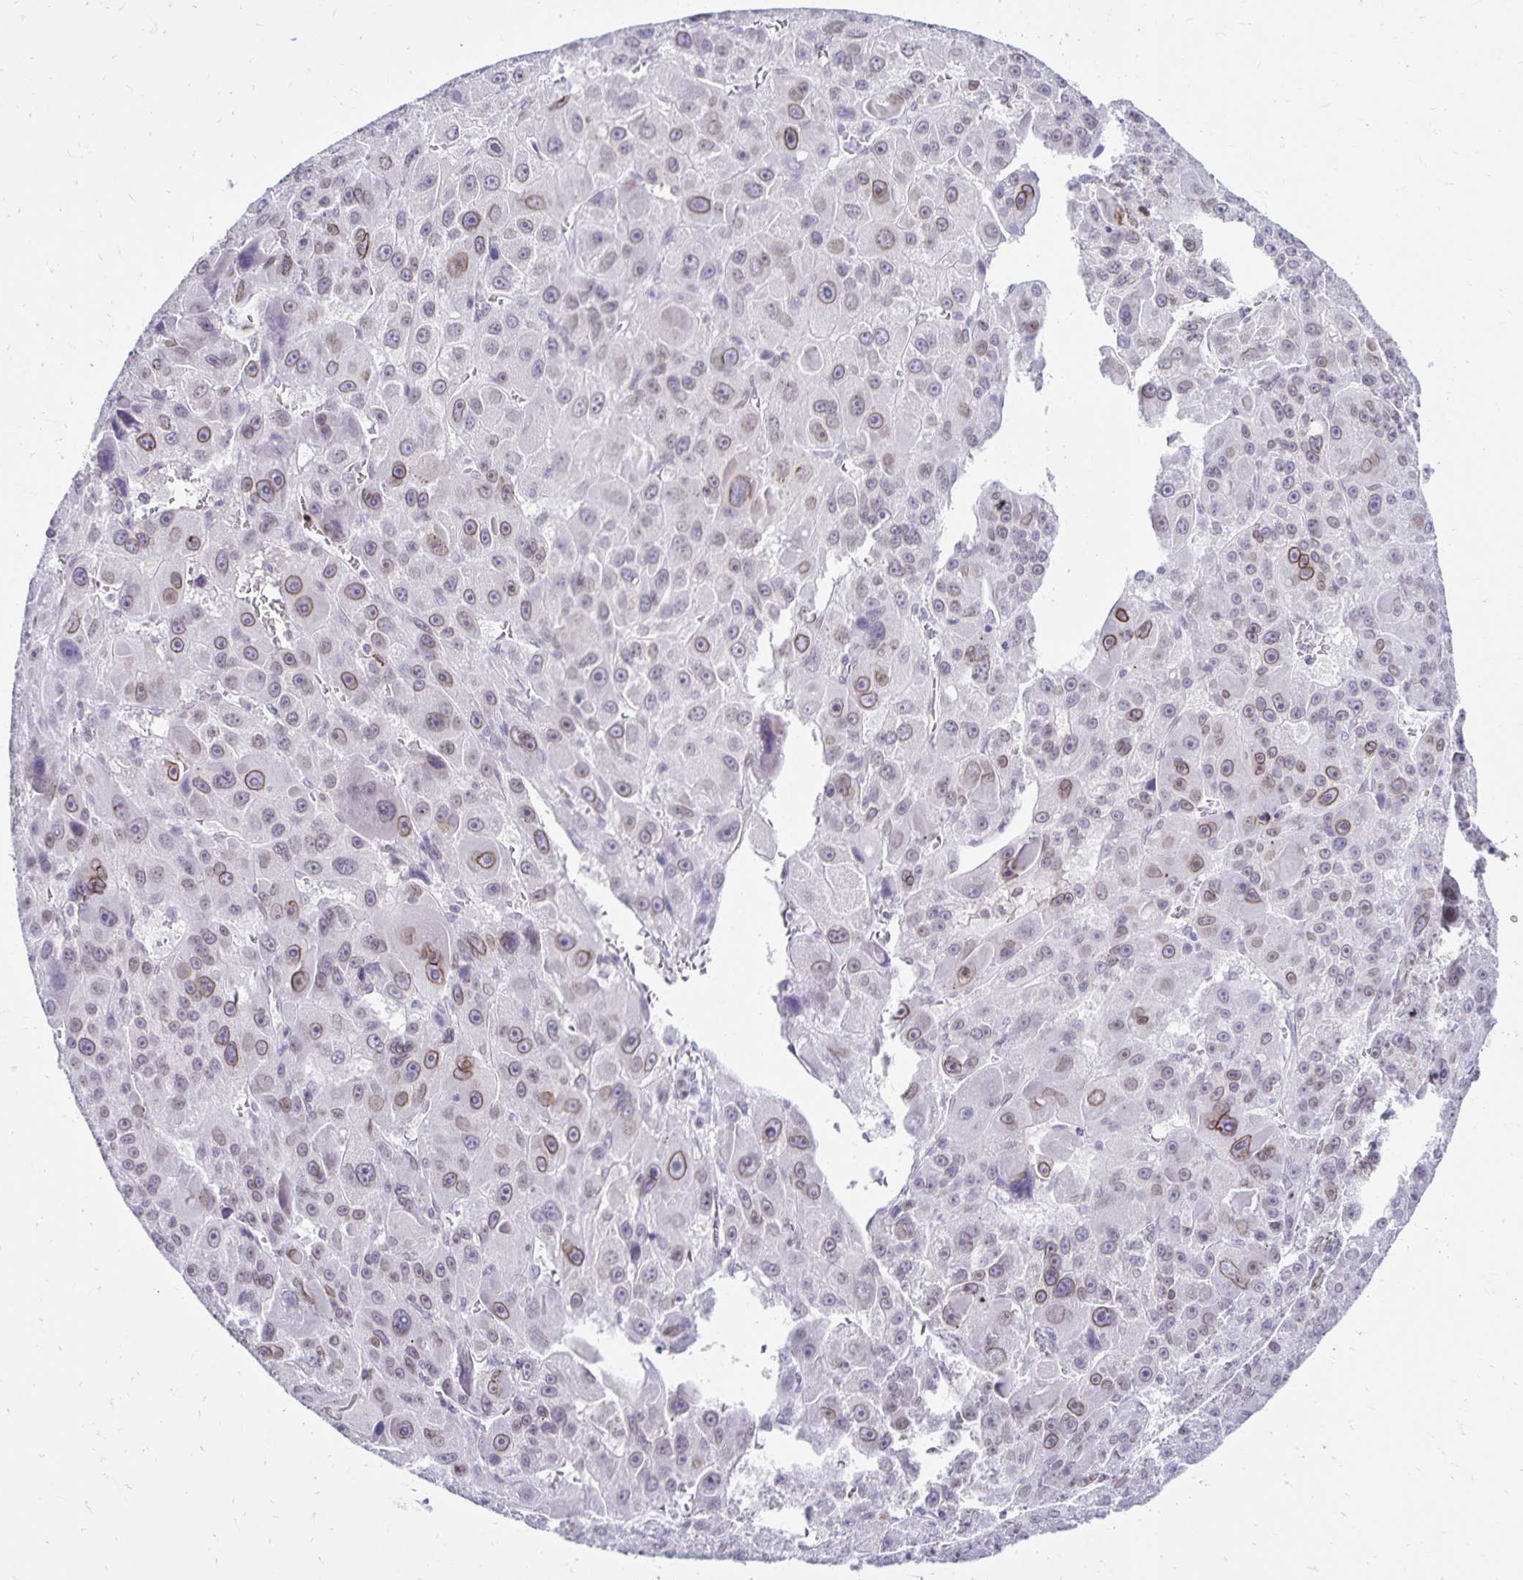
{"staining": {"intensity": "moderate", "quantity": "<25%", "location": "cytoplasmic/membranous,nuclear"}, "tissue": "liver cancer", "cell_type": "Tumor cells", "image_type": "cancer", "snomed": [{"axis": "morphology", "description": "Carcinoma, Hepatocellular, NOS"}, {"axis": "topography", "description": "Liver"}], "caption": "Brown immunohistochemical staining in liver cancer (hepatocellular carcinoma) demonstrates moderate cytoplasmic/membranous and nuclear staining in about <25% of tumor cells.", "gene": "FAM166C", "patient": {"sex": "male", "age": 76}}